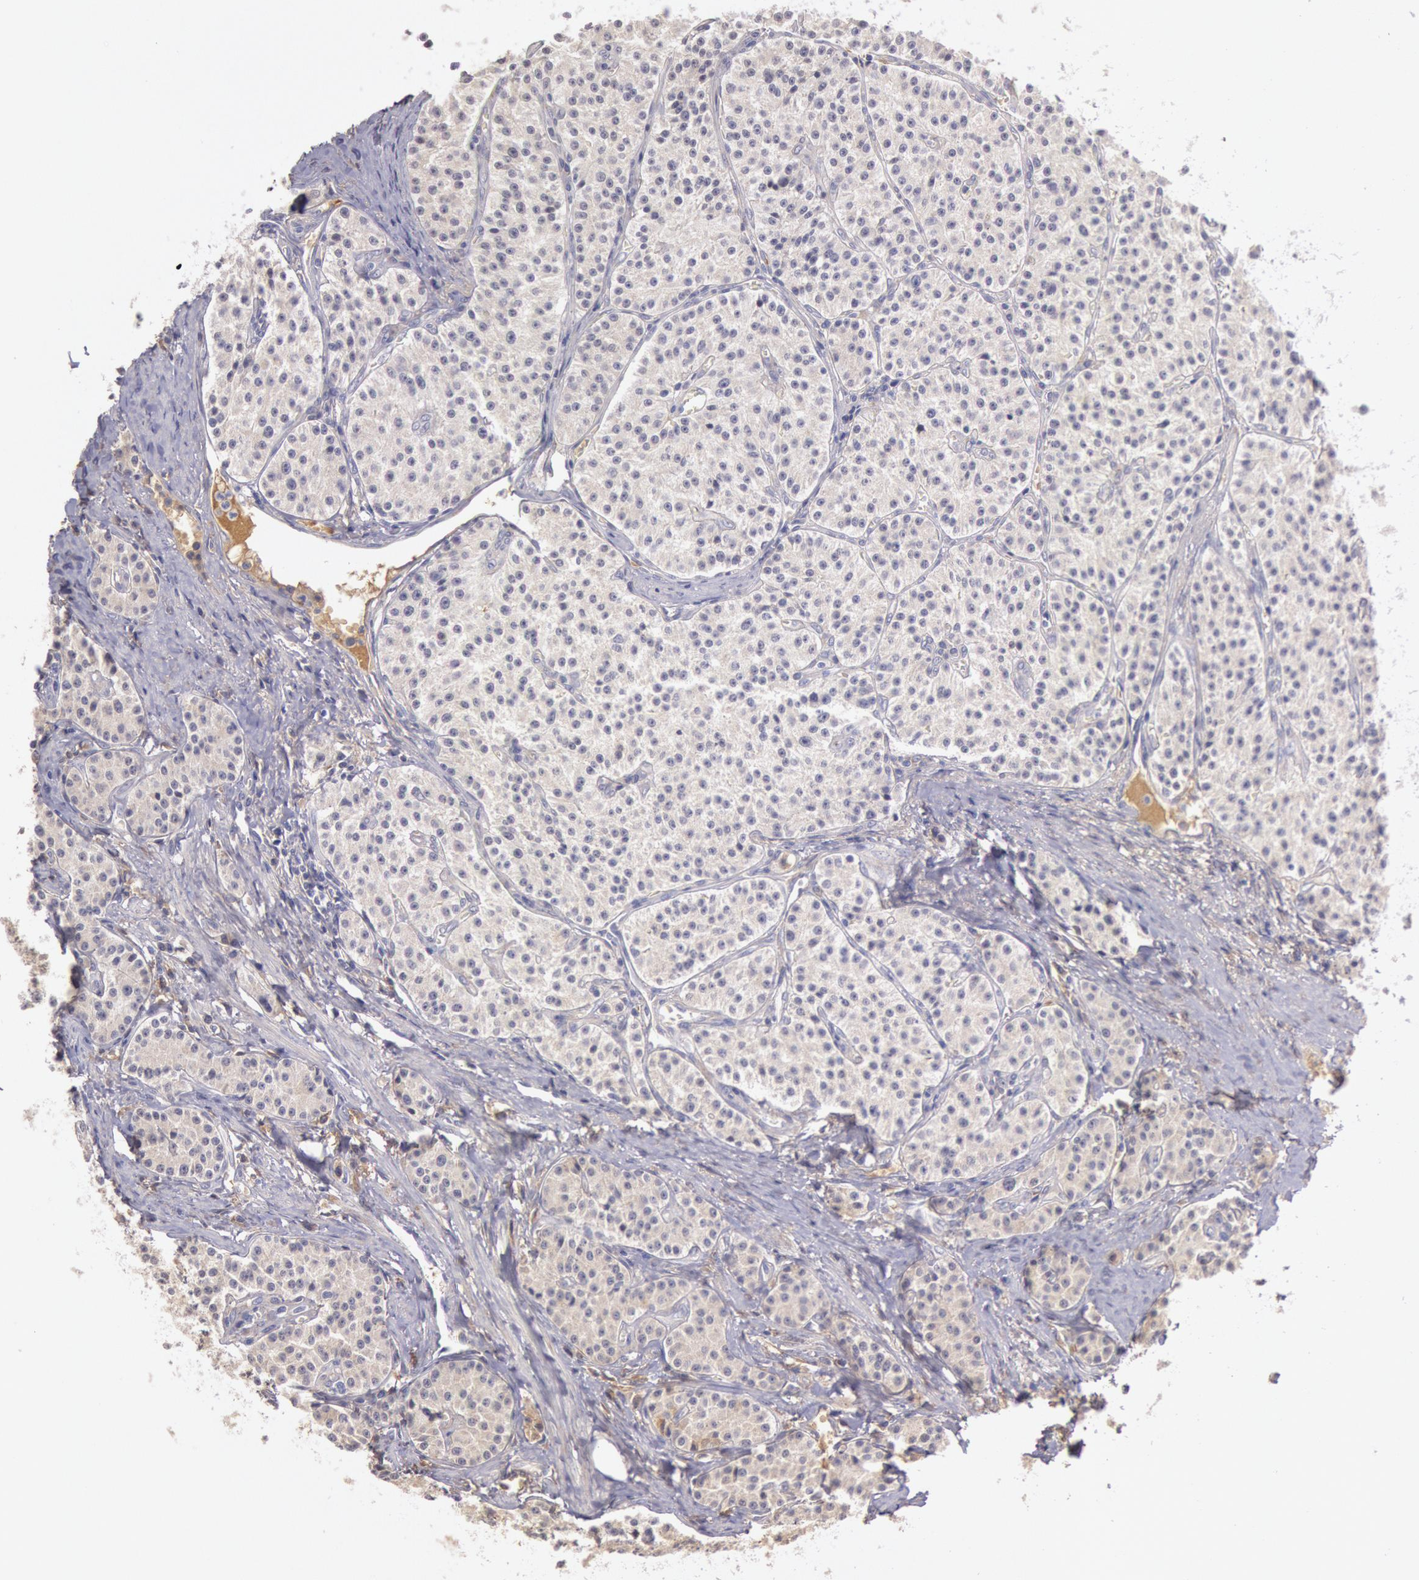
{"staining": {"intensity": "negative", "quantity": "none", "location": "none"}, "tissue": "carcinoid", "cell_type": "Tumor cells", "image_type": "cancer", "snomed": [{"axis": "morphology", "description": "Carcinoid, malignant, NOS"}, {"axis": "topography", "description": "Stomach"}], "caption": "Histopathology image shows no significant protein staining in tumor cells of carcinoid (malignant). (Stains: DAB (3,3'-diaminobenzidine) IHC with hematoxylin counter stain, Microscopy: brightfield microscopy at high magnification).", "gene": "C1R", "patient": {"sex": "female", "age": 76}}